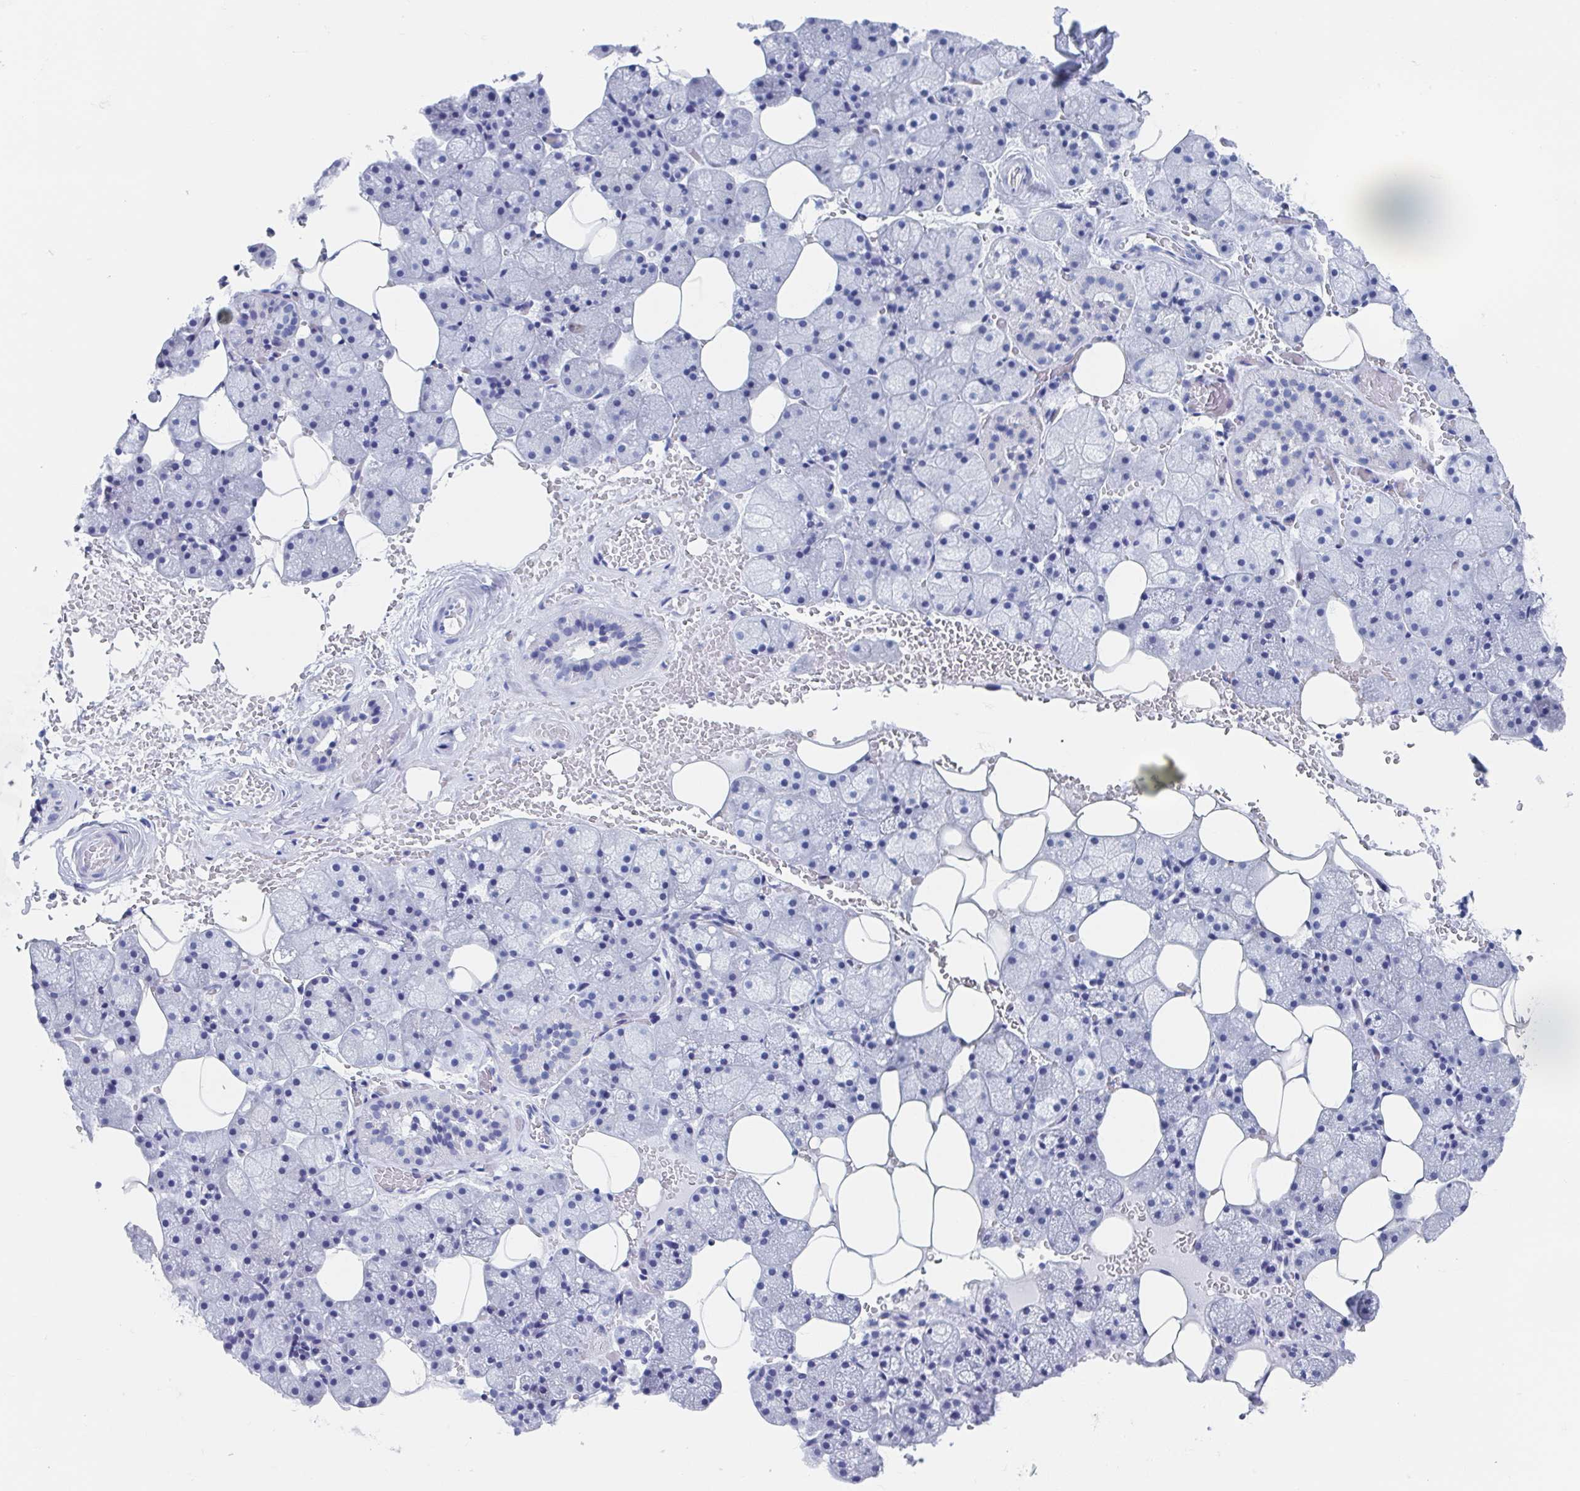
{"staining": {"intensity": "moderate", "quantity": "<25%", "location": "cytoplasmic/membranous"}, "tissue": "salivary gland", "cell_type": "Glandular cells", "image_type": "normal", "snomed": [{"axis": "morphology", "description": "Normal tissue, NOS"}, {"axis": "topography", "description": "Salivary gland"}, {"axis": "topography", "description": "Peripheral nerve tissue"}], "caption": "Immunohistochemistry staining of benign salivary gland, which displays low levels of moderate cytoplasmic/membranous positivity in about <25% of glandular cells indicating moderate cytoplasmic/membranous protein expression. The staining was performed using DAB (brown) for protein detection and nuclei were counterstained in hematoxylin (blue).", "gene": "C10orf53", "patient": {"sex": "male", "age": 38}}